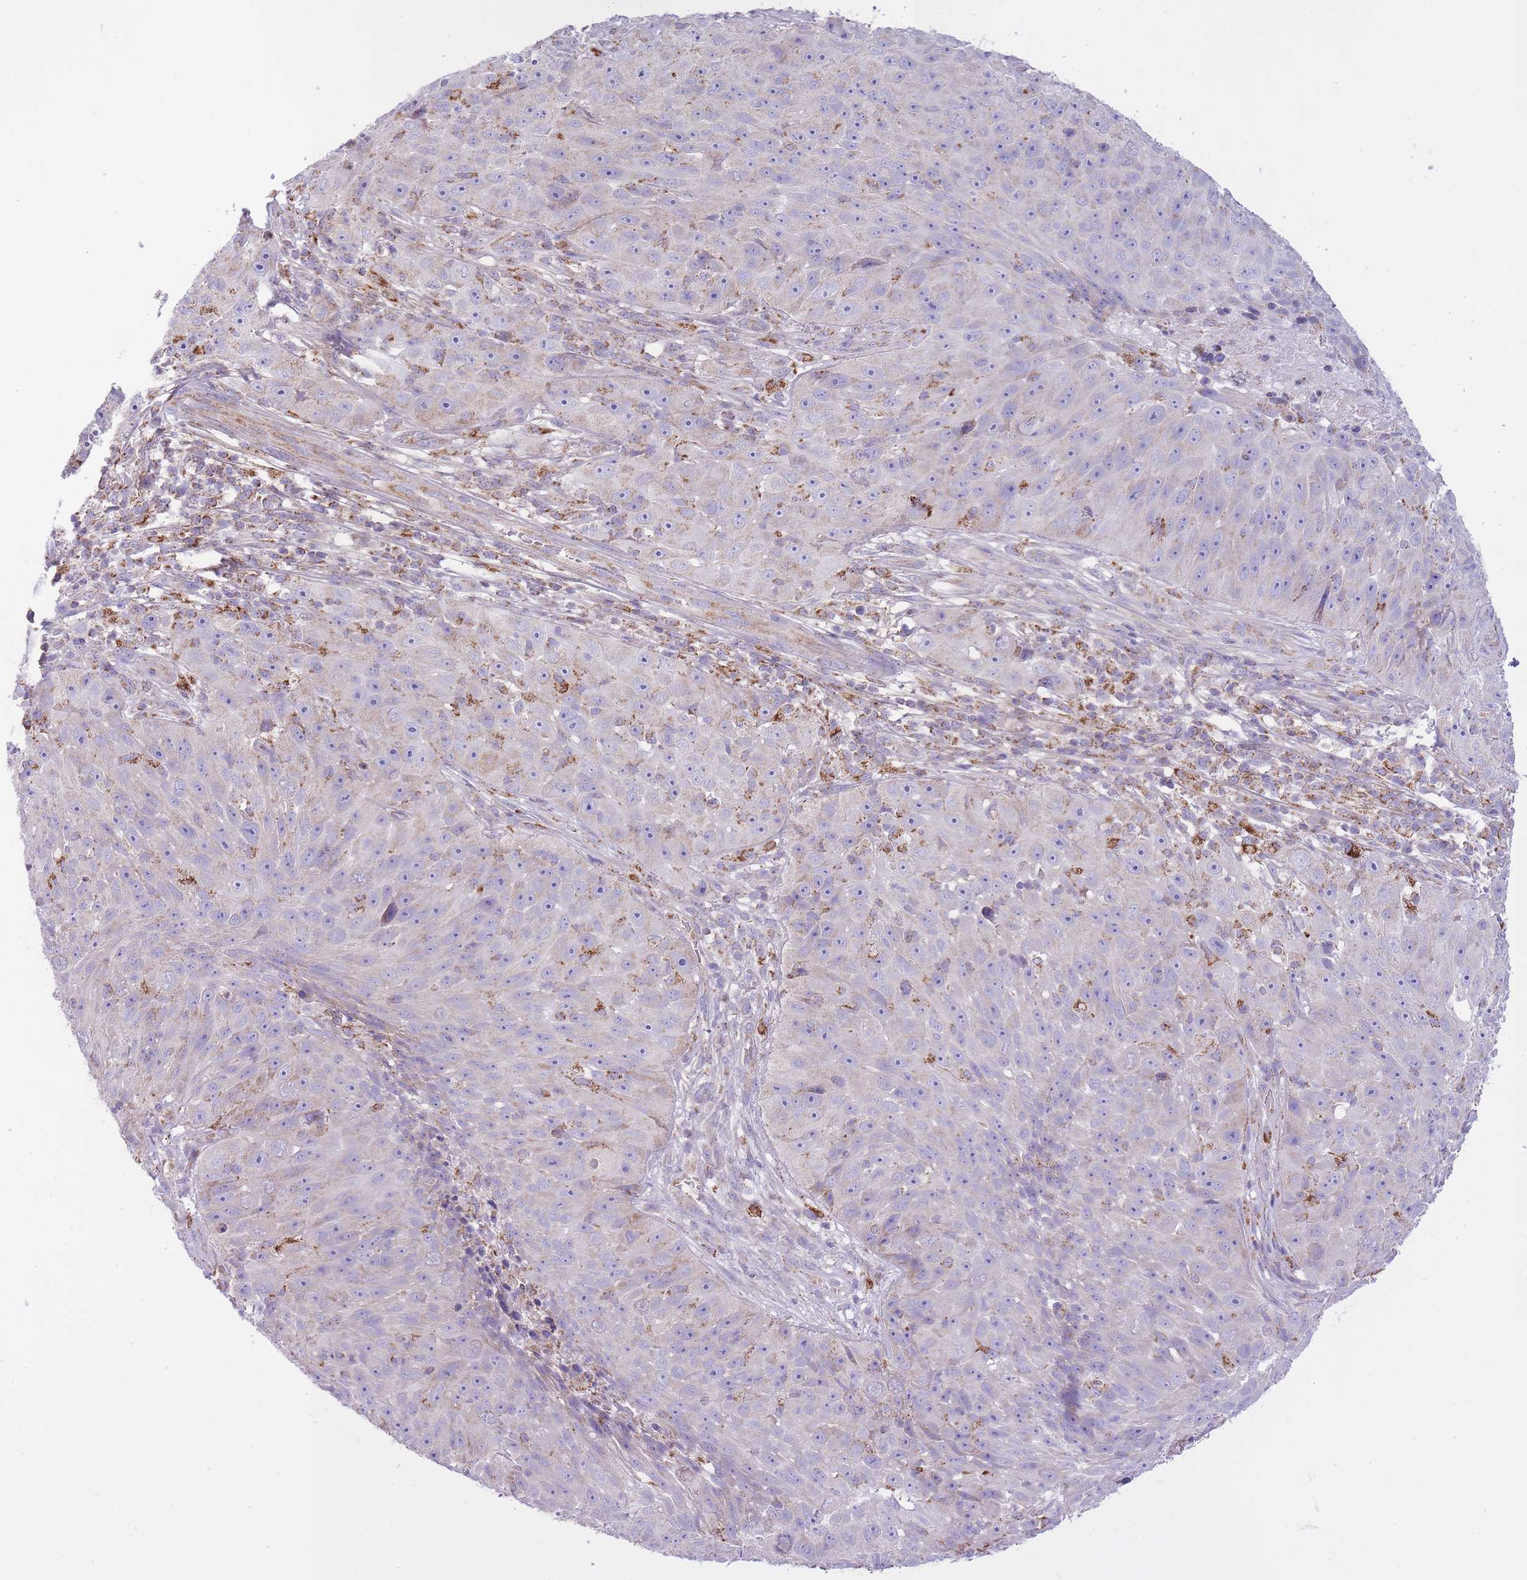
{"staining": {"intensity": "negative", "quantity": "none", "location": "none"}, "tissue": "skin cancer", "cell_type": "Tumor cells", "image_type": "cancer", "snomed": [{"axis": "morphology", "description": "Squamous cell carcinoma, NOS"}, {"axis": "topography", "description": "Skin"}], "caption": "Immunohistochemistry (IHC) photomicrograph of skin squamous cell carcinoma stained for a protein (brown), which displays no staining in tumor cells. (DAB (3,3'-diaminobenzidine) IHC with hematoxylin counter stain).", "gene": "ST3GAL3", "patient": {"sex": "female", "age": 87}}